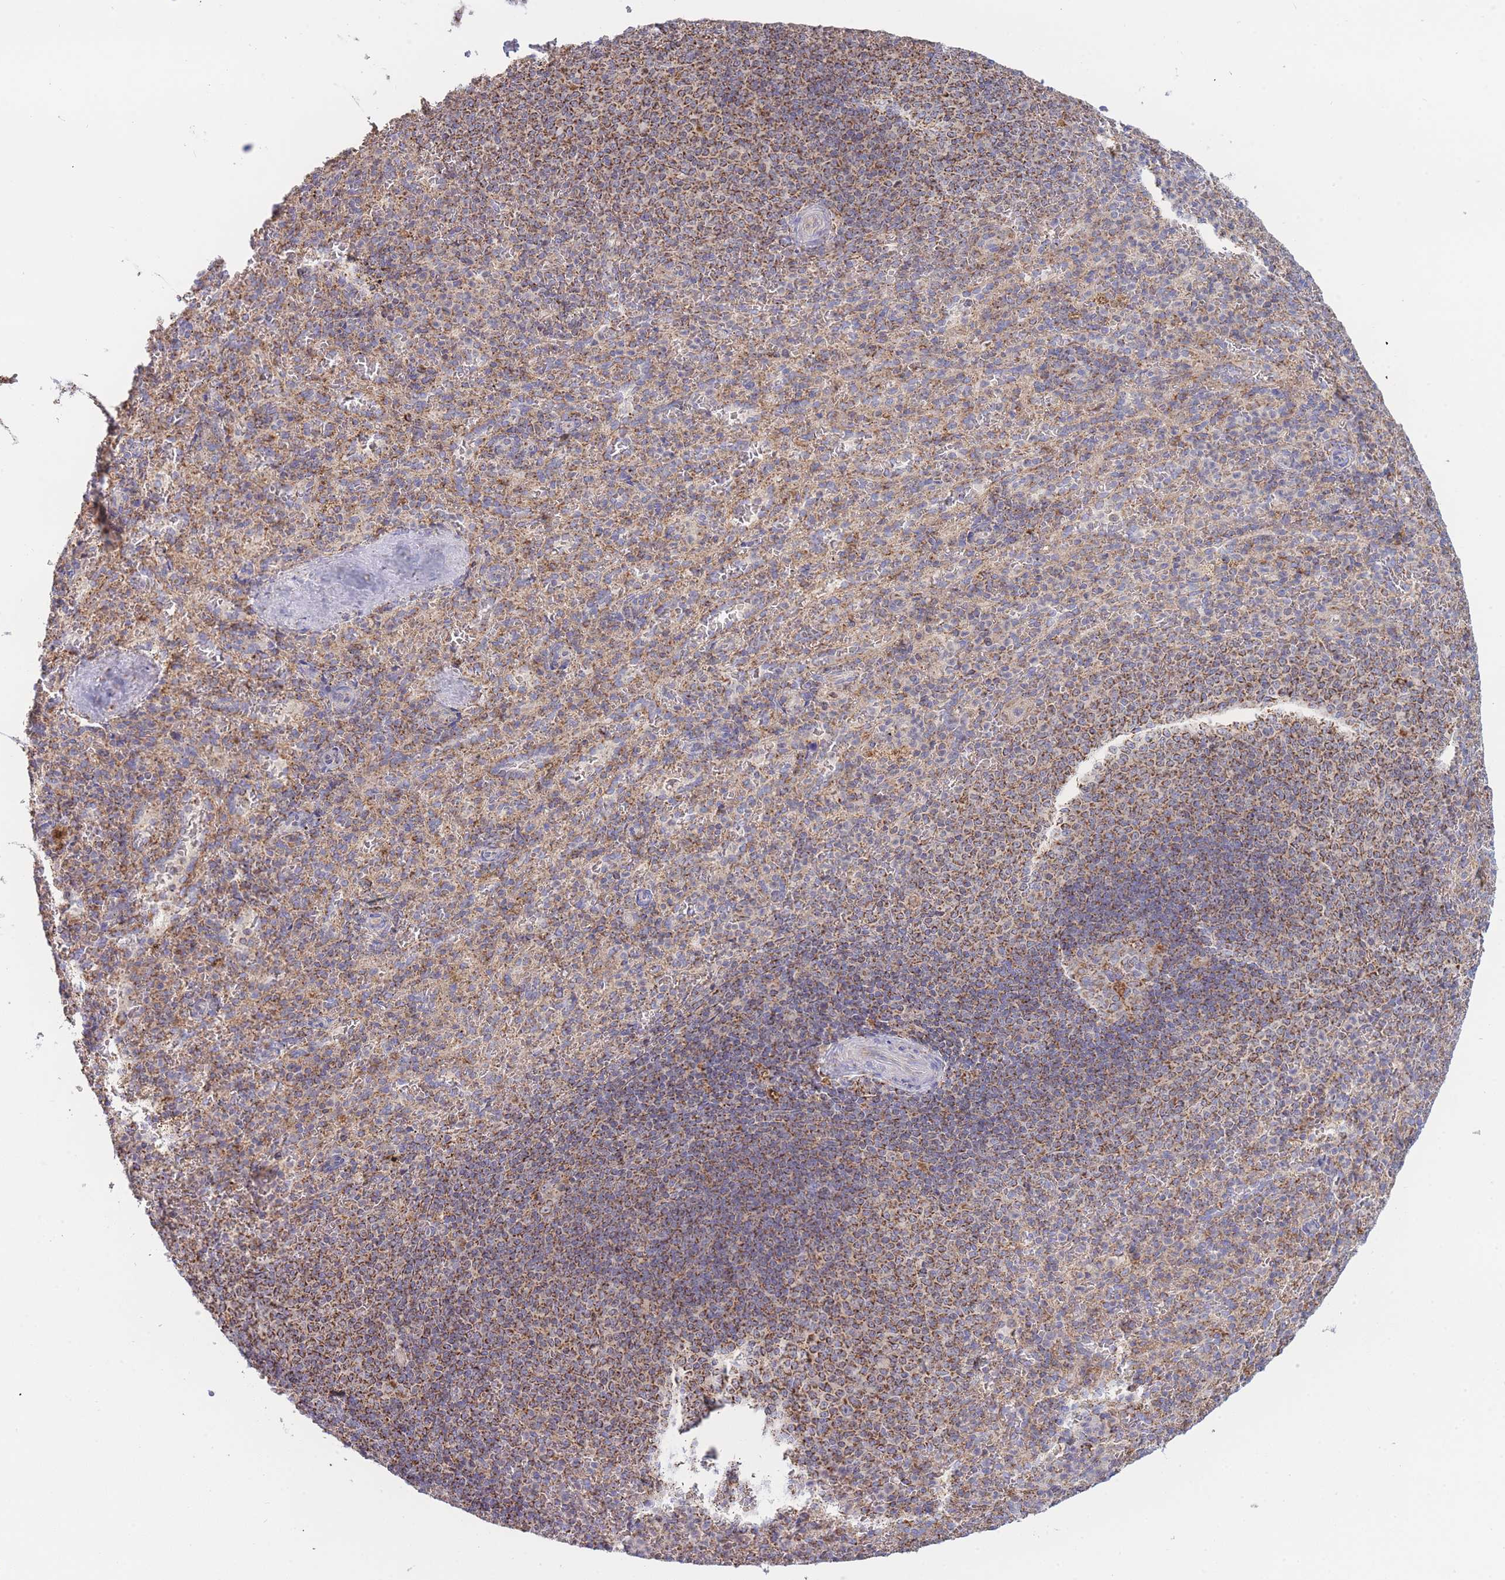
{"staining": {"intensity": "moderate", "quantity": "25%-75%", "location": "cytoplasmic/membranous"}, "tissue": "spleen", "cell_type": "Cells in red pulp", "image_type": "normal", "snomed": [{"axis": "morphology", "description": "Normal tissue, NOS"}, {"axis": "topography", "description": "Spleen"}], "caption": "IHC photomicrograph of benign spleen stained for a protein (brown), which displays medium levels of moderate cytoplasmic/membranous positivity in about 25%-75% of cells in red pulp.", "gene": "MRPL17", "patient": {"sex": "female", "age": 21}}